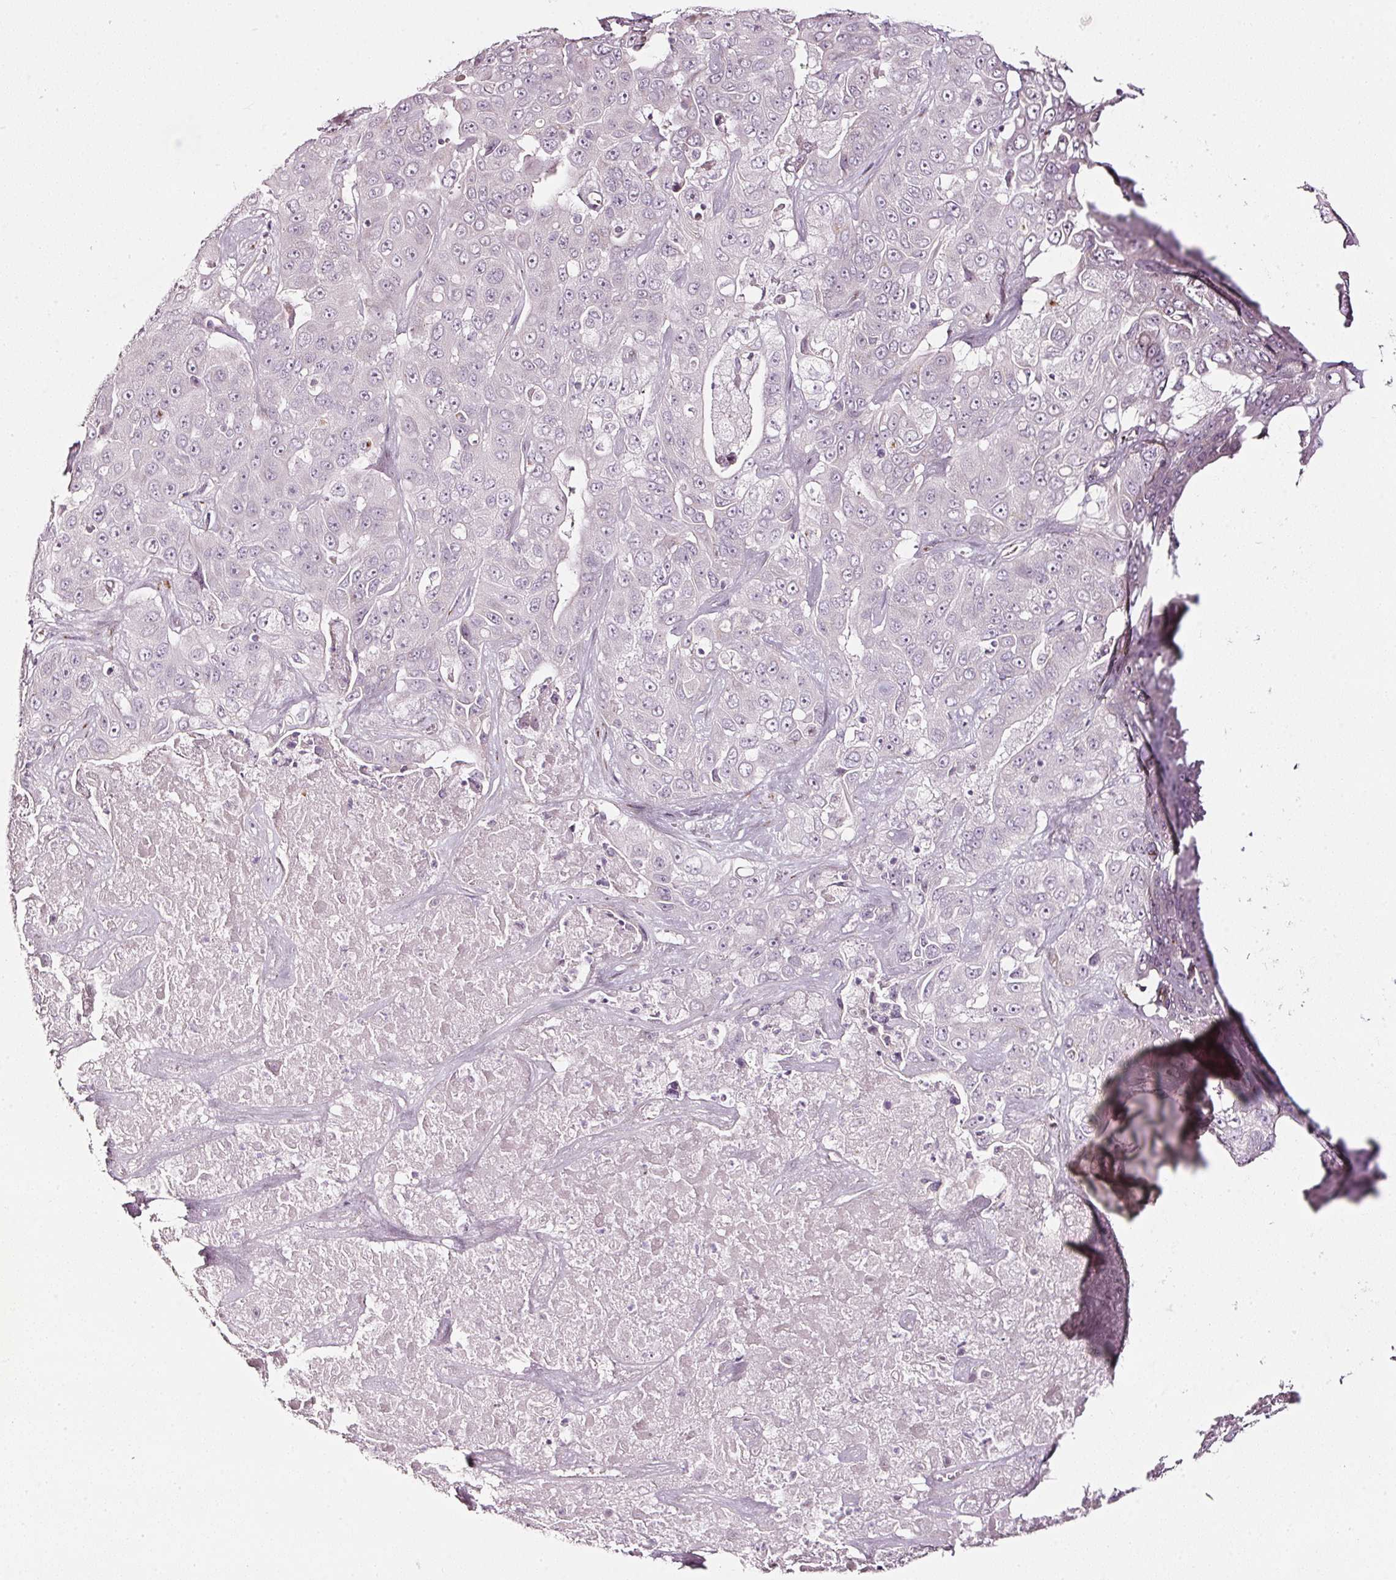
{"staining": {"intensity": "negative", "quantity": "none", "location": "none"}, "tissue": "liver cancer", "cell_type": "Tumor cells", "image_type": "cancer", "snomed": [{"axis": "morphology", "description": "Cholangiocarcinoma"}, {"axis": "topography", "description": "Liver"}], "caption": "Immunohistochemical staining of liver cancer reveals no significant positivity in tumor cells.", "gene": "SDF4", "patient": {"sex": "female", "age": 52}}